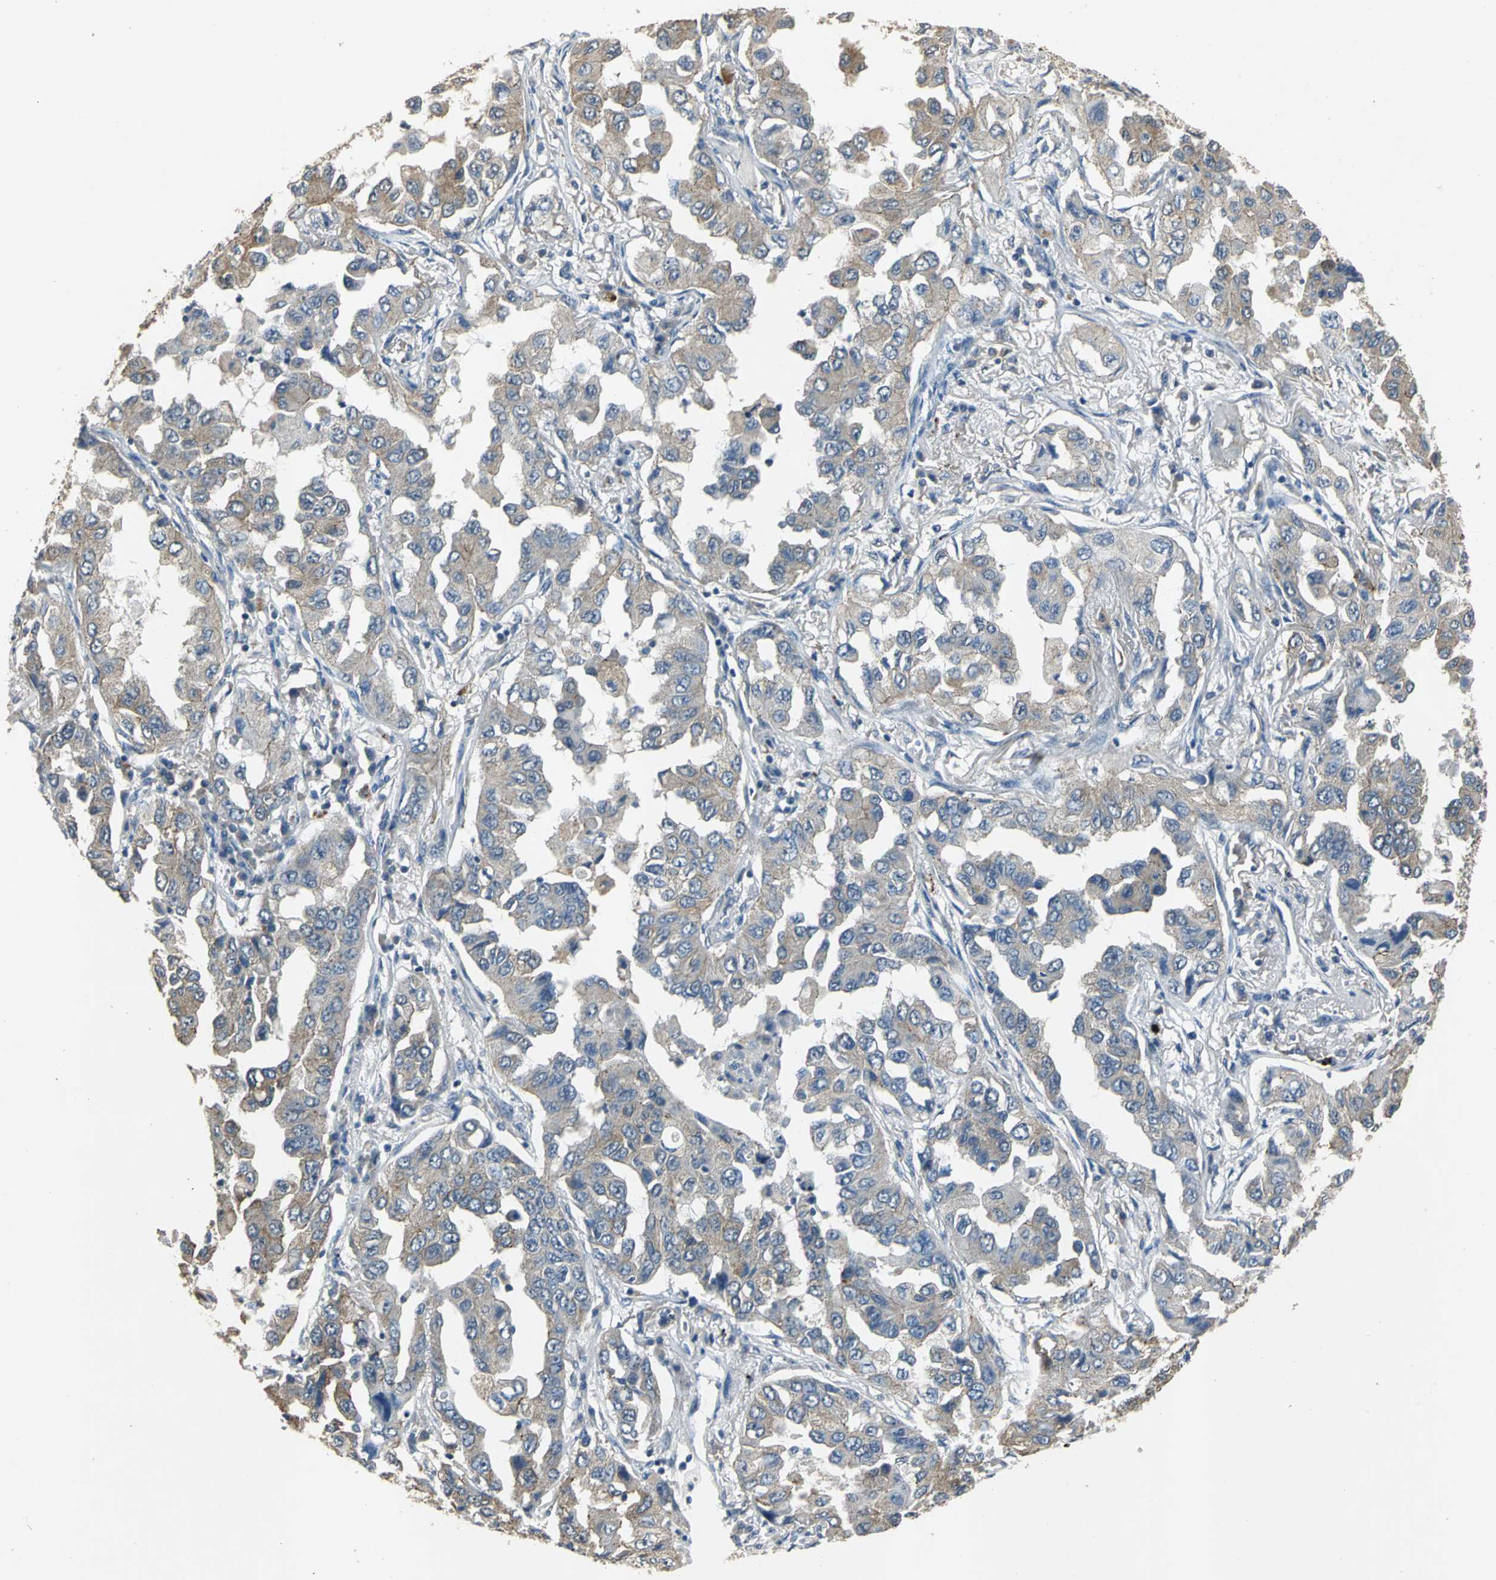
{"staining": {"intensity": "weak", "quantity": "25%-75%", "location": "cytoplasmic/membranous"}, "tissue": "lung cancer", "cell_type": "Tumor cells", "image_type": "cancer", "snomed": [{"axis": "morphology", "description": "Adenocarcinoma, NOS"}, {"axis": "topography", "description": "Lung"}], "caption": "Protein expression analysis of adenocarcinoma (lung) exhibits weak cytoplasmic/membranous staining in about 25%-75% of tumor cells.", "gene": "OCLN", "patient": {"sex": "female", "age": 65}}